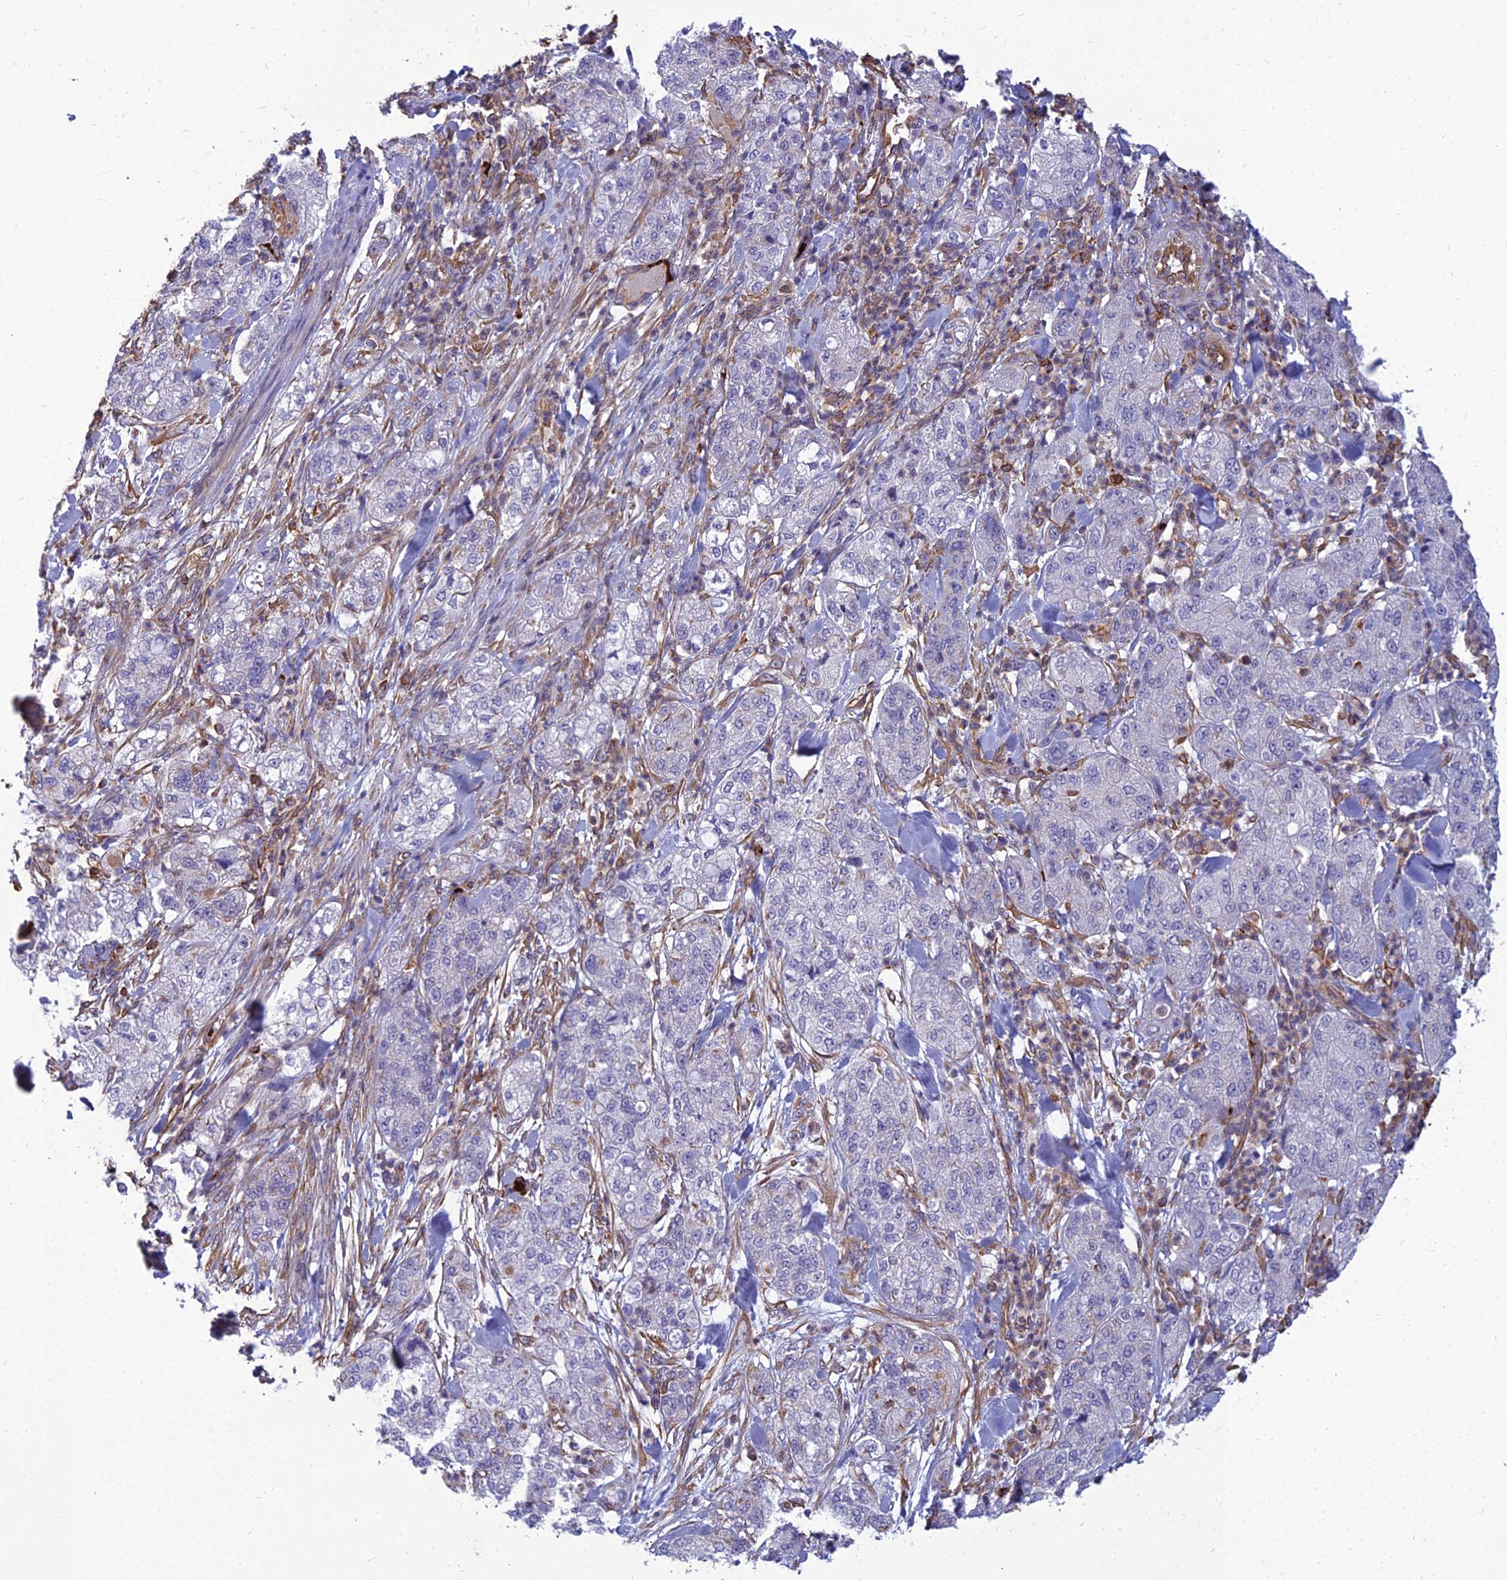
{"staining": {"intensity": "negative", "quantity": "none", "location": "none"}, "tissue": "pancreatic cancer", "cell_type": "Tumor cells", "image_type": "cancer", "snomed": [{"axis": "morphology", "description": "Adenocarcinoma, NOS"}, {"axis": "topography", "description": "Pancreas"}], "caption": "IHC of pancreatic adenocarcinoma shows no positivity in tumor cells. (DAB (3,3'-diaminobenzidine) immunohistochemistry visualized using brightfield microscopy, high magnification).", "gene": "PSMD11", "patient": {"sex": "female", "age": 78}}